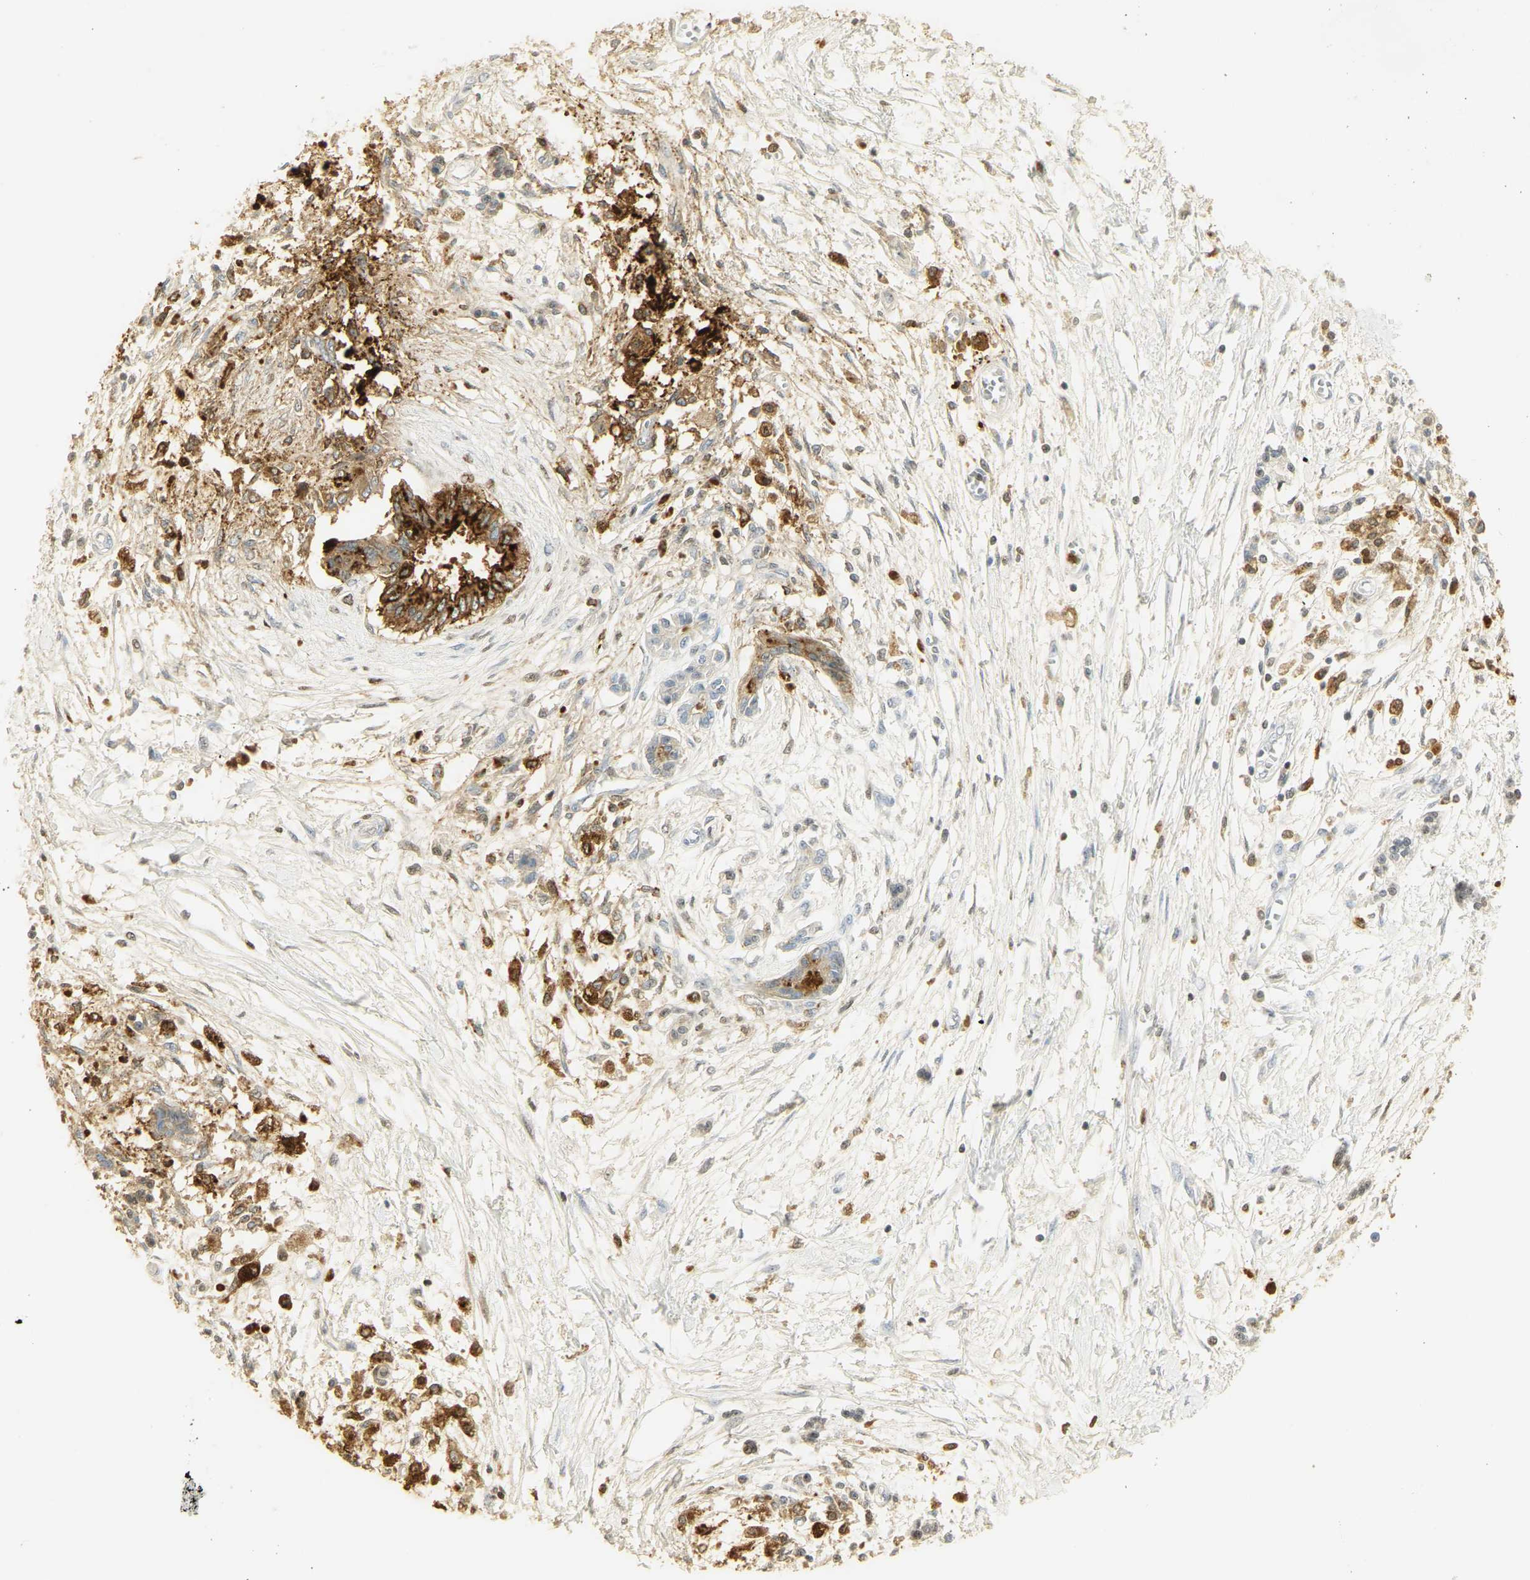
{"staining": {"intensity": "strong", "quantity": ">75%", "location": "cytoplasmic/membranous"}, "tissue": "pancreatic cancer", "cell_type": "Tumor cells", "image_type": "cancer", "snomed": [{"axis": "morphology", "description": "Adenocarcinoma, NOS"}, {"axis": "topography", "description": "Pancreas"}], "caption": "A photomicrograph showing strong cytoplasmic/membranous expression in about >75% of tumor cells in pancreatic adenocarcinoma, as visualized by brown immunohistochemical staining.", "gene": "CEACAM5", "patient": {"sex": "male", "age": 56}}